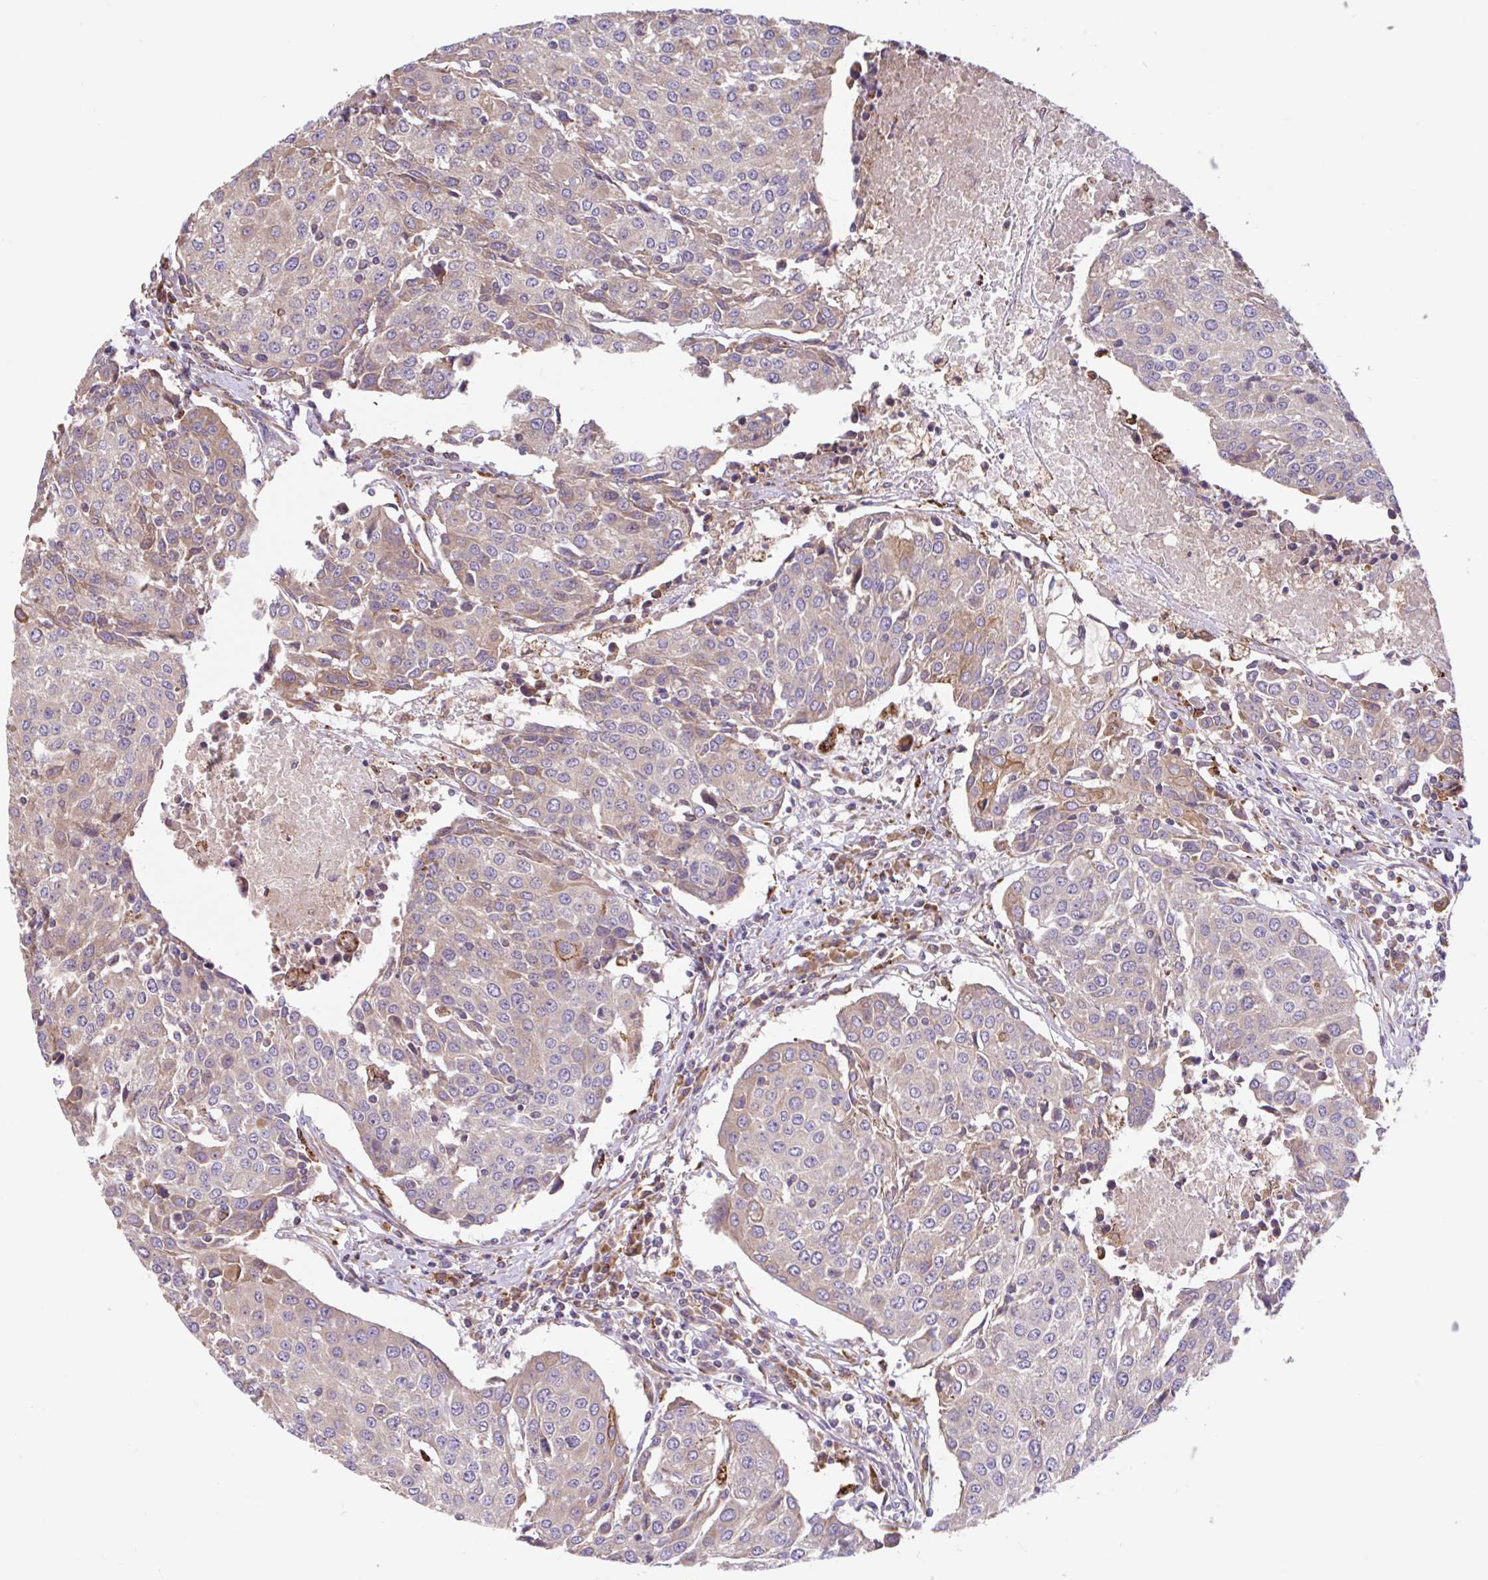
{"staining": {"intensity": "moderate", "quantity": "<25%", "location": "cytoplasmic/membranous"}, "tissue": "urothelial cancer", "cell_type": "Tumor cells", "image_type": "cancer", "snomed": [{"axis": "morphology", "description": "Urothelial carcinoma, High grade"}, {"axis": "topography", "description": "Urinary bladder"}], "caption": "Immunohistochemical staining of human high-grade urothelial carcinoma displays moderate cytoplasmic/membranous protein positivity in approximately <25% of tumor cells.", "gene": "RALBP1", "patient": {"sex": "female", "age": 85}}